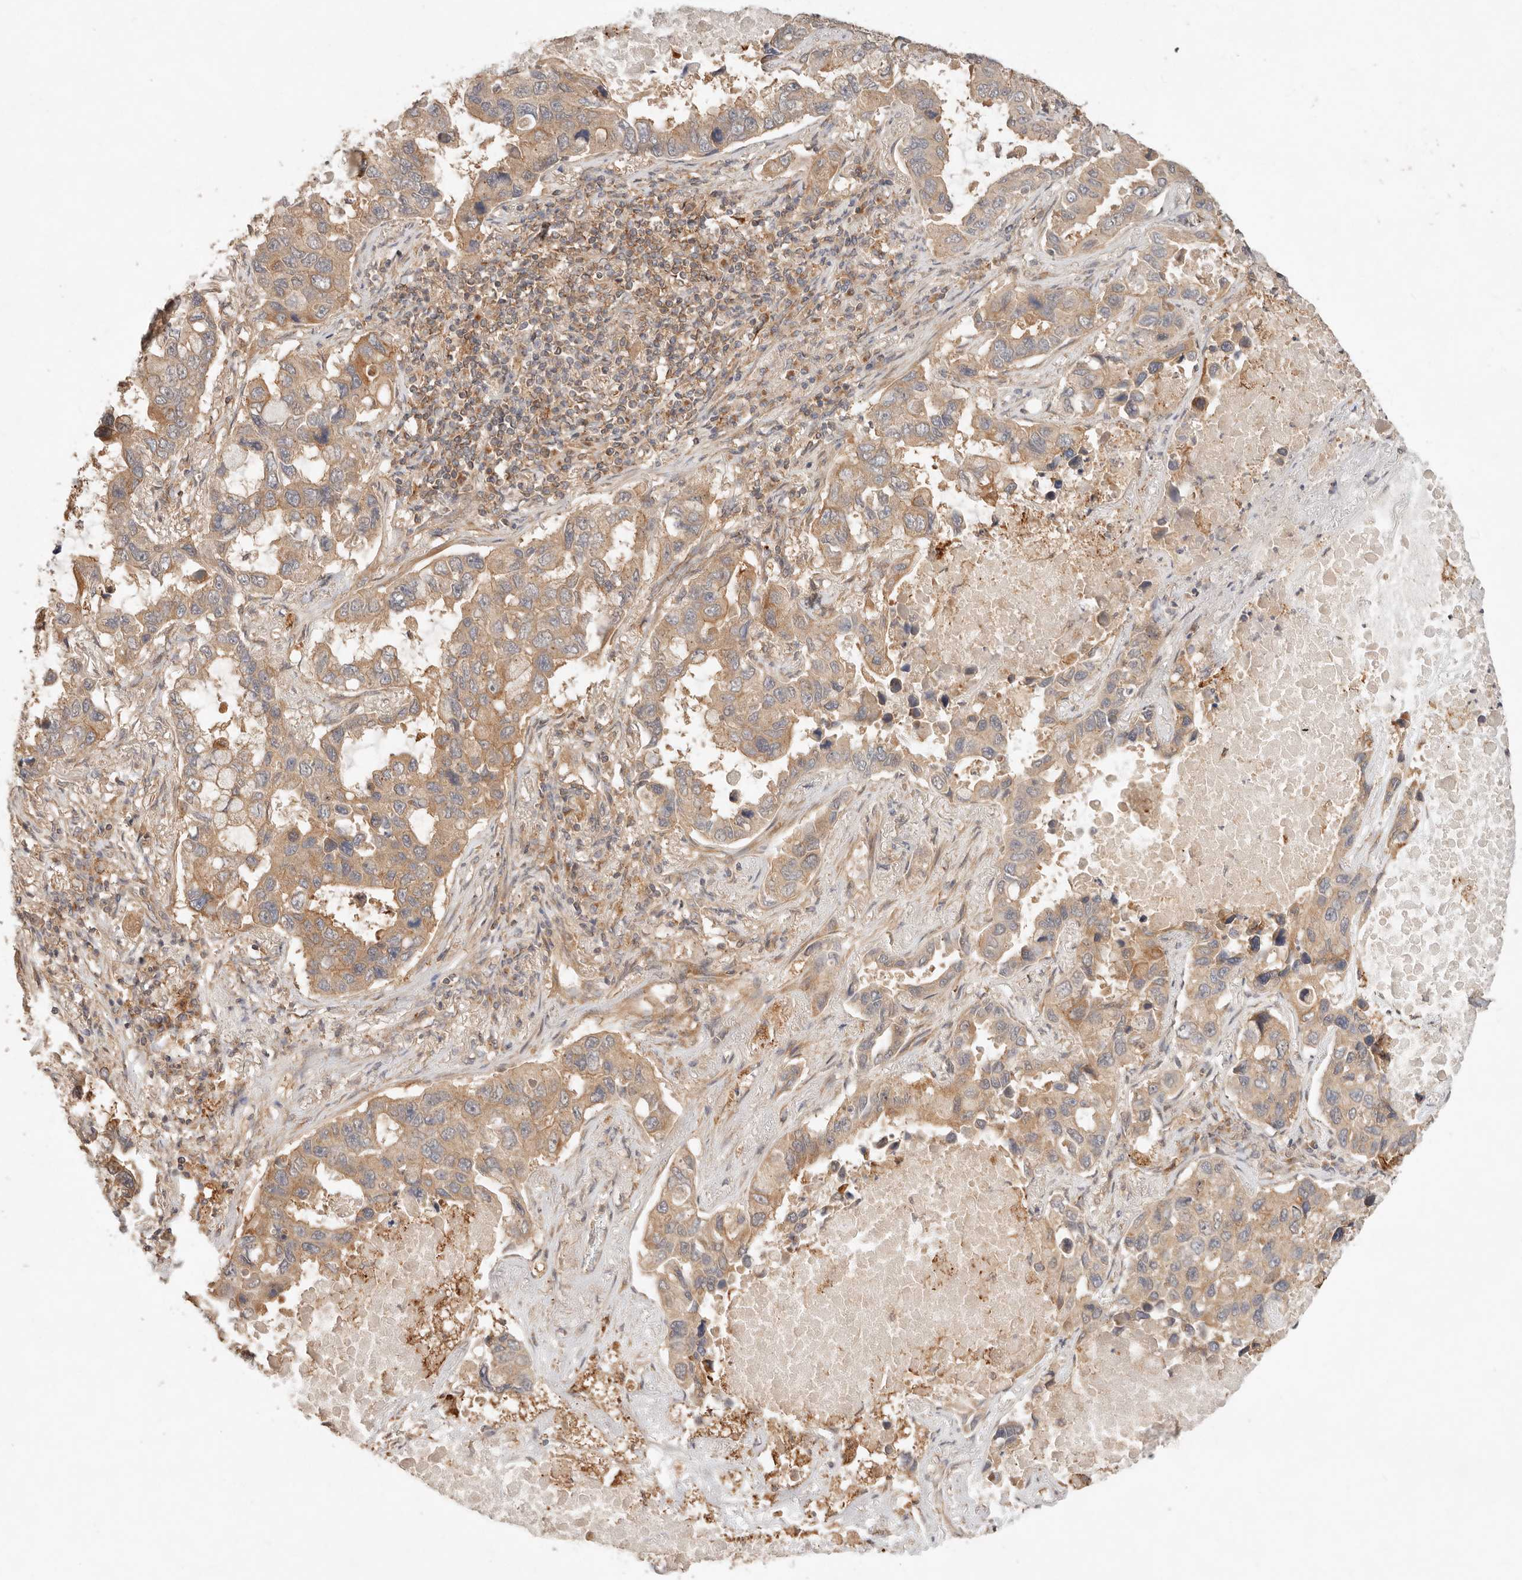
{"staining": {"intensity": "moderate", "quantity": ">75%", "location": "cytoplasmic/membranous"}, "tissue": "lung cancer", "cell_type": "Tumor cells", "image_type": "cancer", "snomed": [{"axis": "morphology", "description": "Adenocarcinoma, NOS"}, {"axis": "topography", "description": "Lung"}], "caption": "High-magnification brightfield microscopy of lung cancer stained with DAB (brown) and counterstained with hematoxylin (blue). tumor cells exhibit moderate cytoplasmic/membranous positivity is appreciated in approximately>75% of cells.", "gene": "HECTD3", "patient": {"sex": "male", "age": 64}}